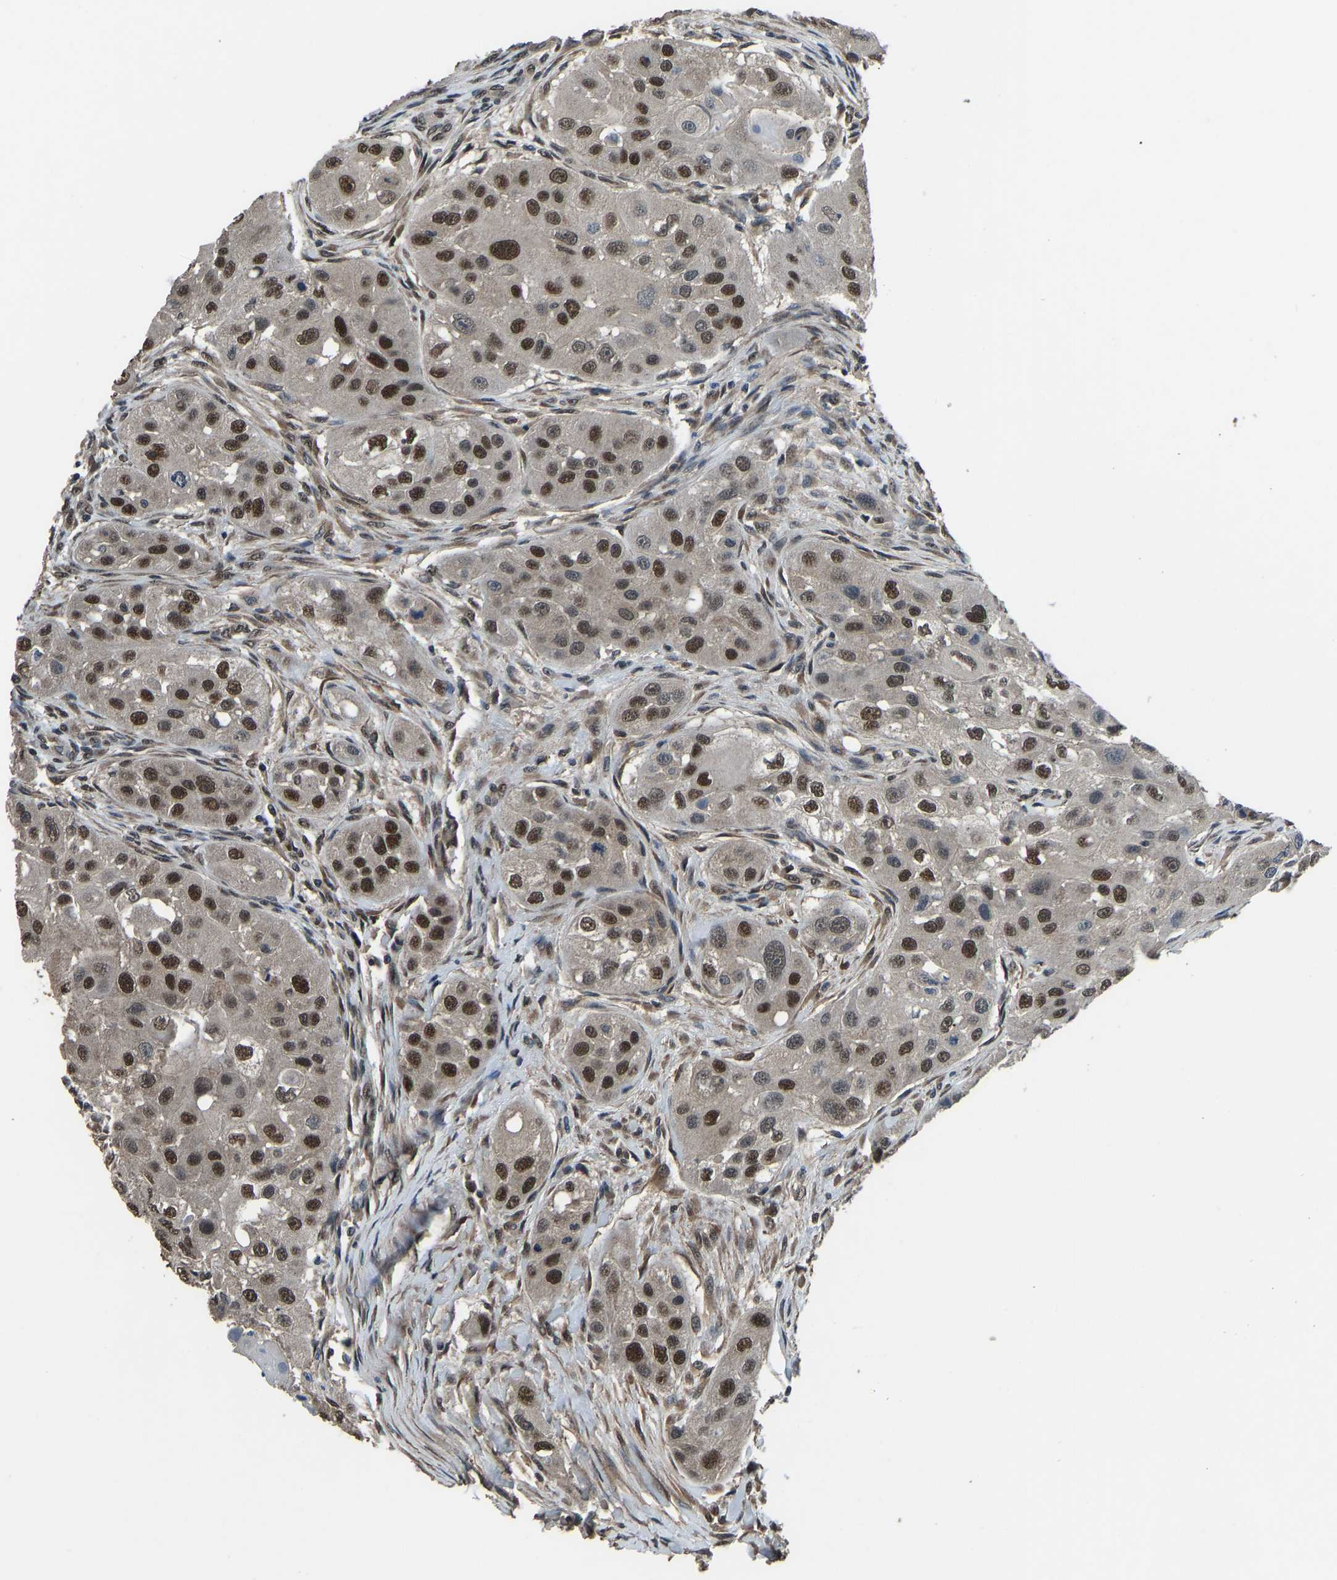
{"staining": {"intensity": "strong", "quantity": ">75%", "location": "nuclear"}, "tissue": "head and neck cancer", "cell_type": "Tumor cells", "image_type": "cancer", "snomed": [{"axis": "morphology", "description": "Normal tissue, NOS"}, {"axis": "morphology", "description": "Squamous cell carcinoma, NOS"}, {"axis": "topography", "description": "Skeletal muscle"}, {"axis": "topography", "description": "Head-Neck"}], "caption": "An immunohistochemistry (IHC) histopathology image of tumor tissue is shown. Protein staining in brown labels strong nuclear positivity in head and neck cancer within tumor cells. The staining was performed using DAB to visualize the protein expression in brown, while the nuclei were stained in blue with hematoxylin (Magnification: 20x).", "gene": "TOX4", "patient": {"sex": "male", "age": 51}}